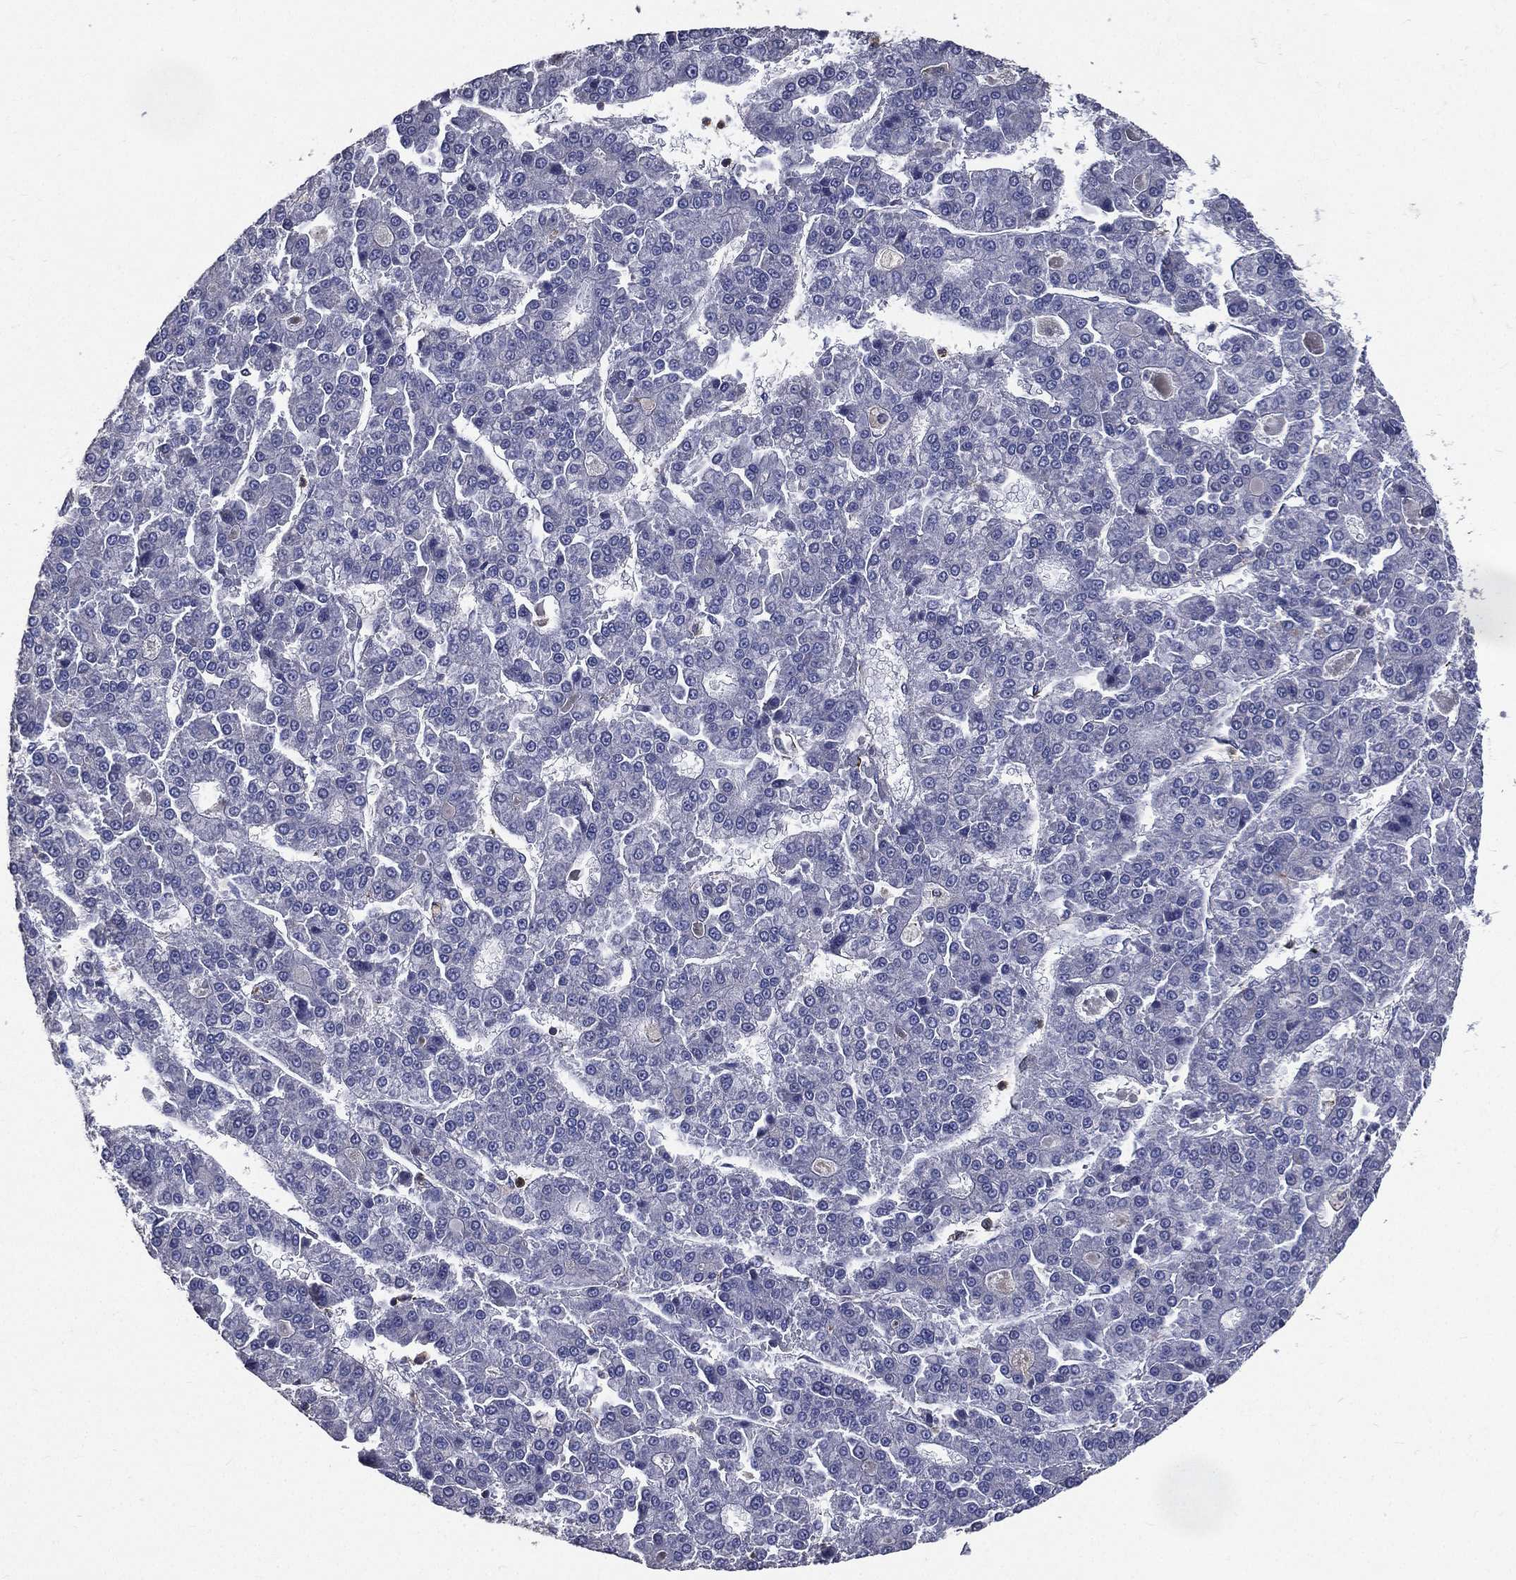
{"staining": {"intensity": "negative", "quantity": "none", "location": "none"}, "tissue": "liver cancer", "cell_type": "Tumor cells", "image_type": "cancer", "snomed": [{"axis": "morphology", "description": "Carcinoma, Hepatocellular, NOS"}, {"axis": "topography", "description": "Liver"}], "caption": "Liver cancer (hepatocellular carcinoma) was stained to show a protein in brown. There is no significant expression in tumor cells.", "gene": "SERPINB2", "patient": {"sex": "male", "age": 70}}